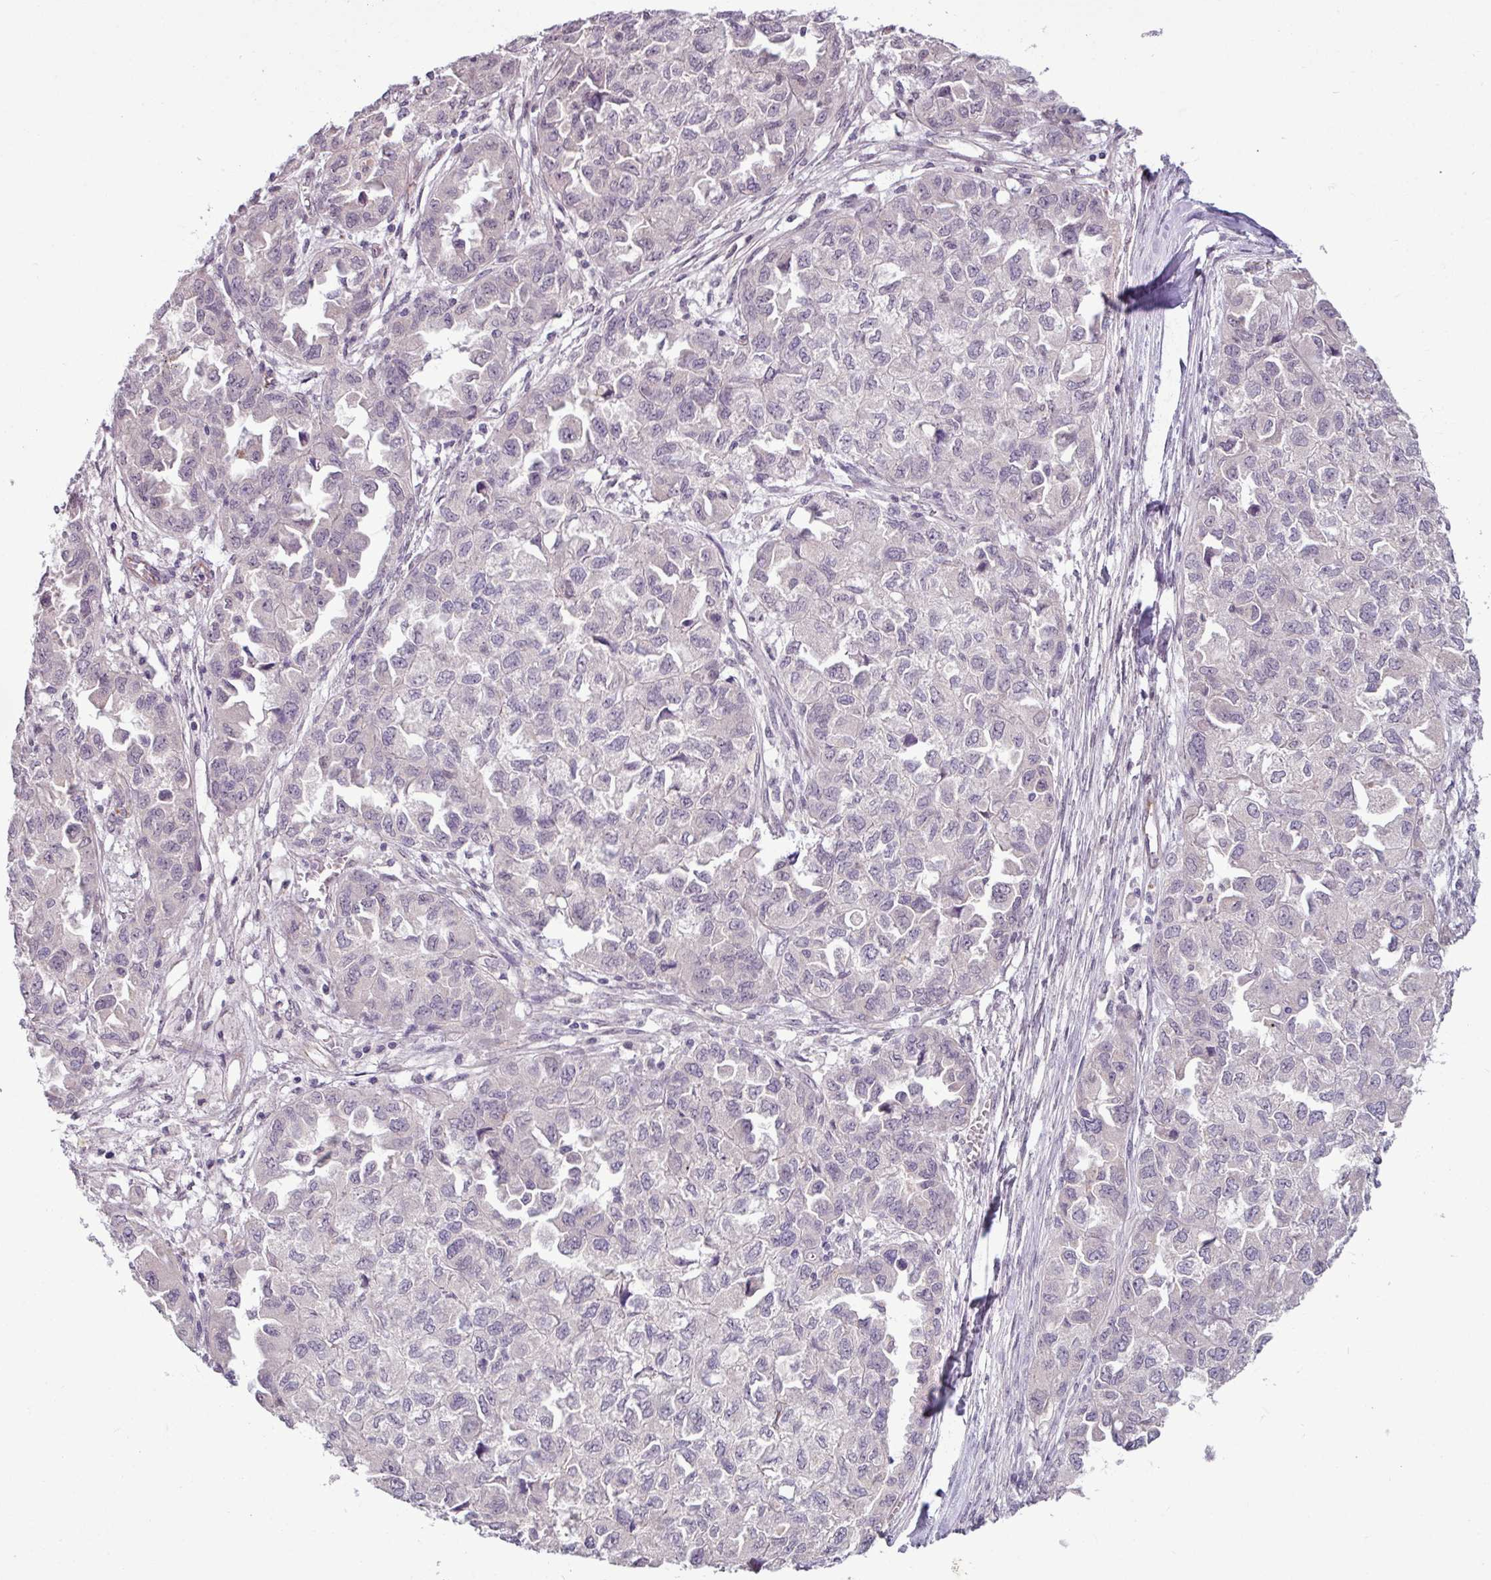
{"staining": {"intensity": "negative", "quantity": "none", "location": "none"}, "tissue": "ovarian cancer", "cell_type": "Tumor cells", "image_type": "cancer", "snomed": [{"axis": "morphology", "description": "Cystadenocarcinoma, serous, NOS"}, {"axis": "topography", "description": "Ovary"}], "caption": "An image of human ovarian serous cystadenocarcinoma is negative for staining in tumor cells.", "gene": "UVSSA", "patient": {"sex": "female", "age": 84}}